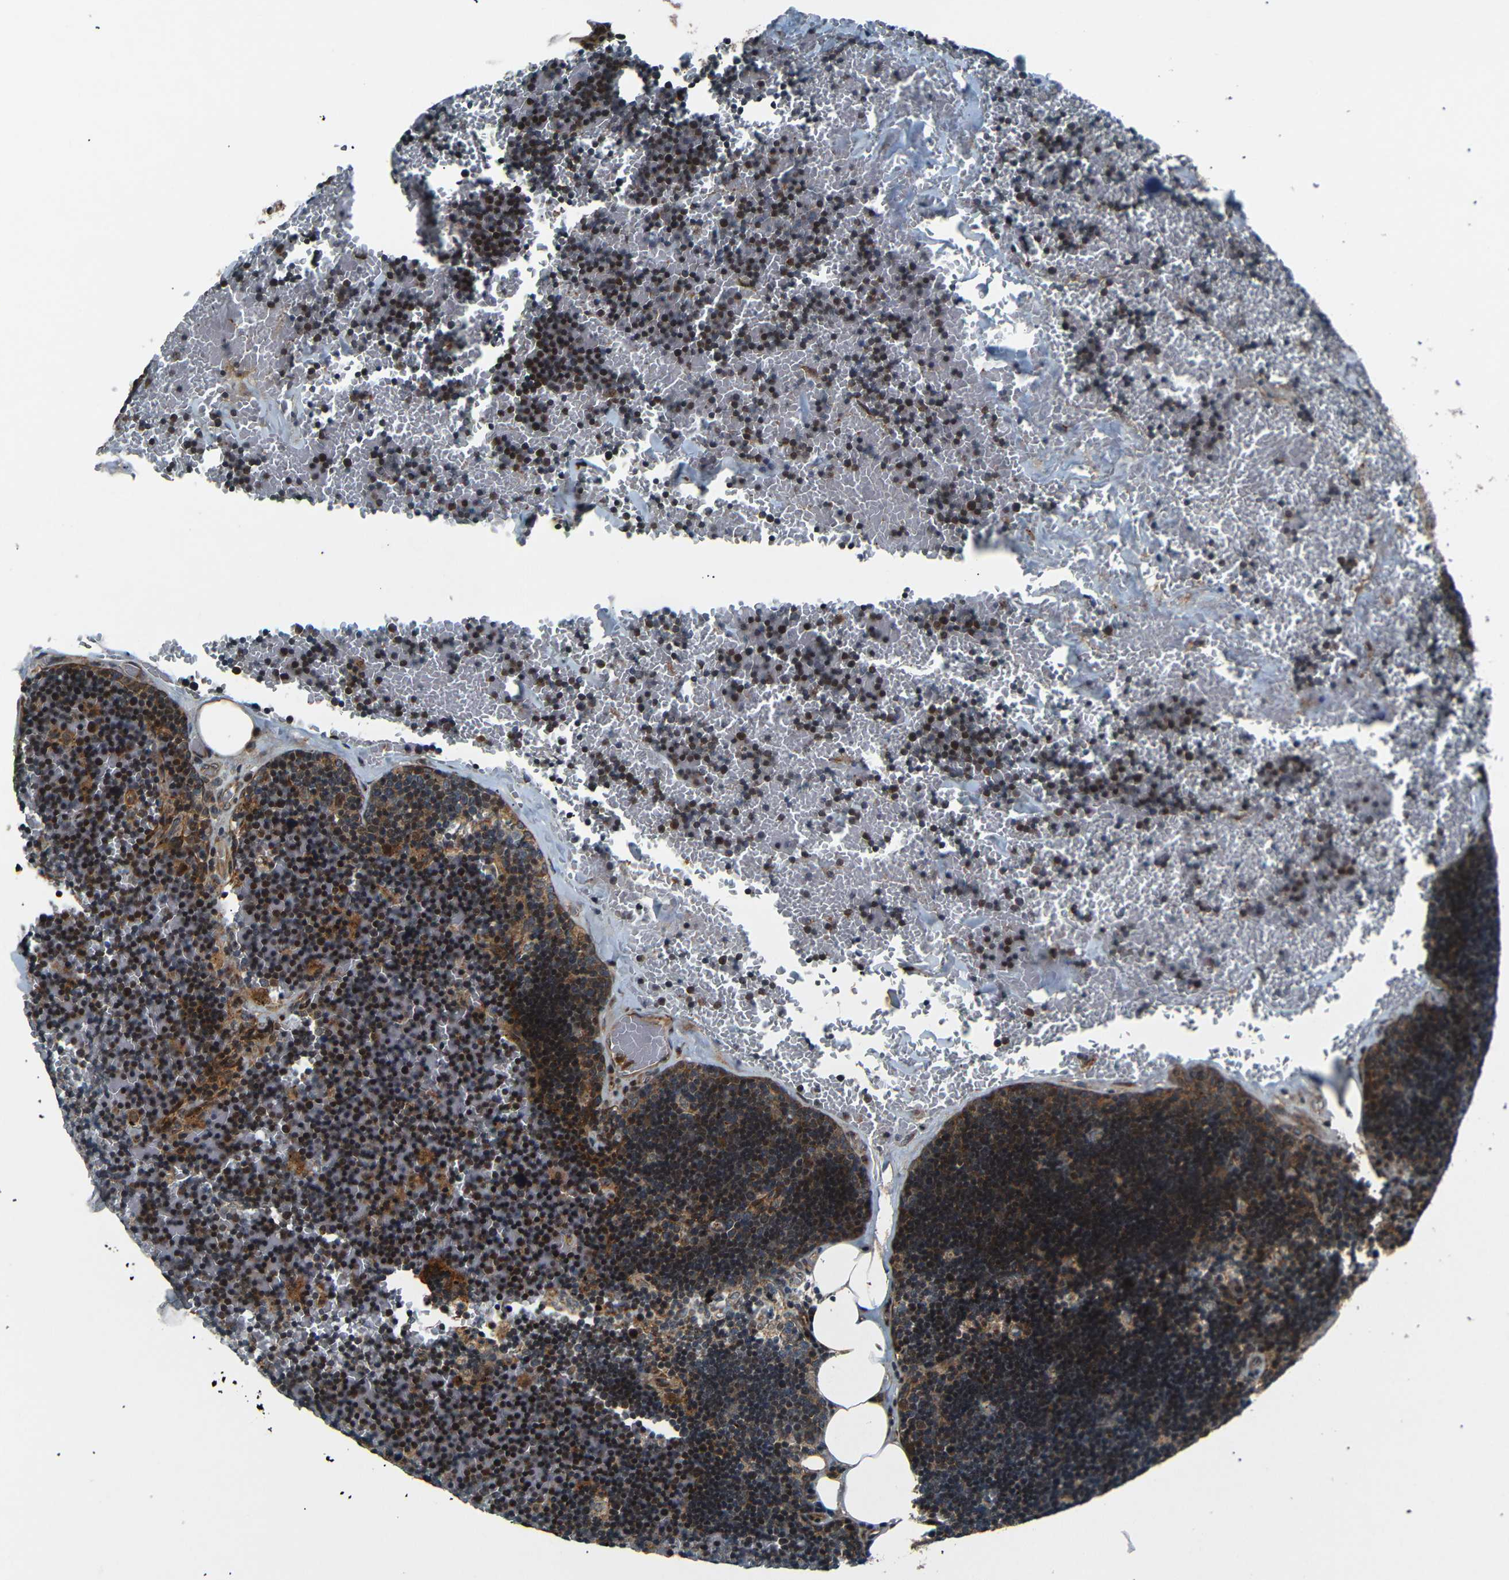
{"staining": {"intensity": "moderate", "quantity": "<25%", "location": "cytoplasmic/membranous,nuclear"}, "tissue": "lymph node", "cell_type": "Germinal center cells", "image_type": "normal", "snomed": [{"axis": "morphology", "description": "Normal tissue, NOS"}, {"axis": "topography", "description": "Lymph node"}], "caption": "A micrograph showing moderate cytoplasmic/membranous,nuclear expression in about <25% of germinal center cells in benign lymph node, as visualized by brown immunohistochemical staining.", "gene": "AKAP9", "patient": {"sex": "male", "age": 33}}